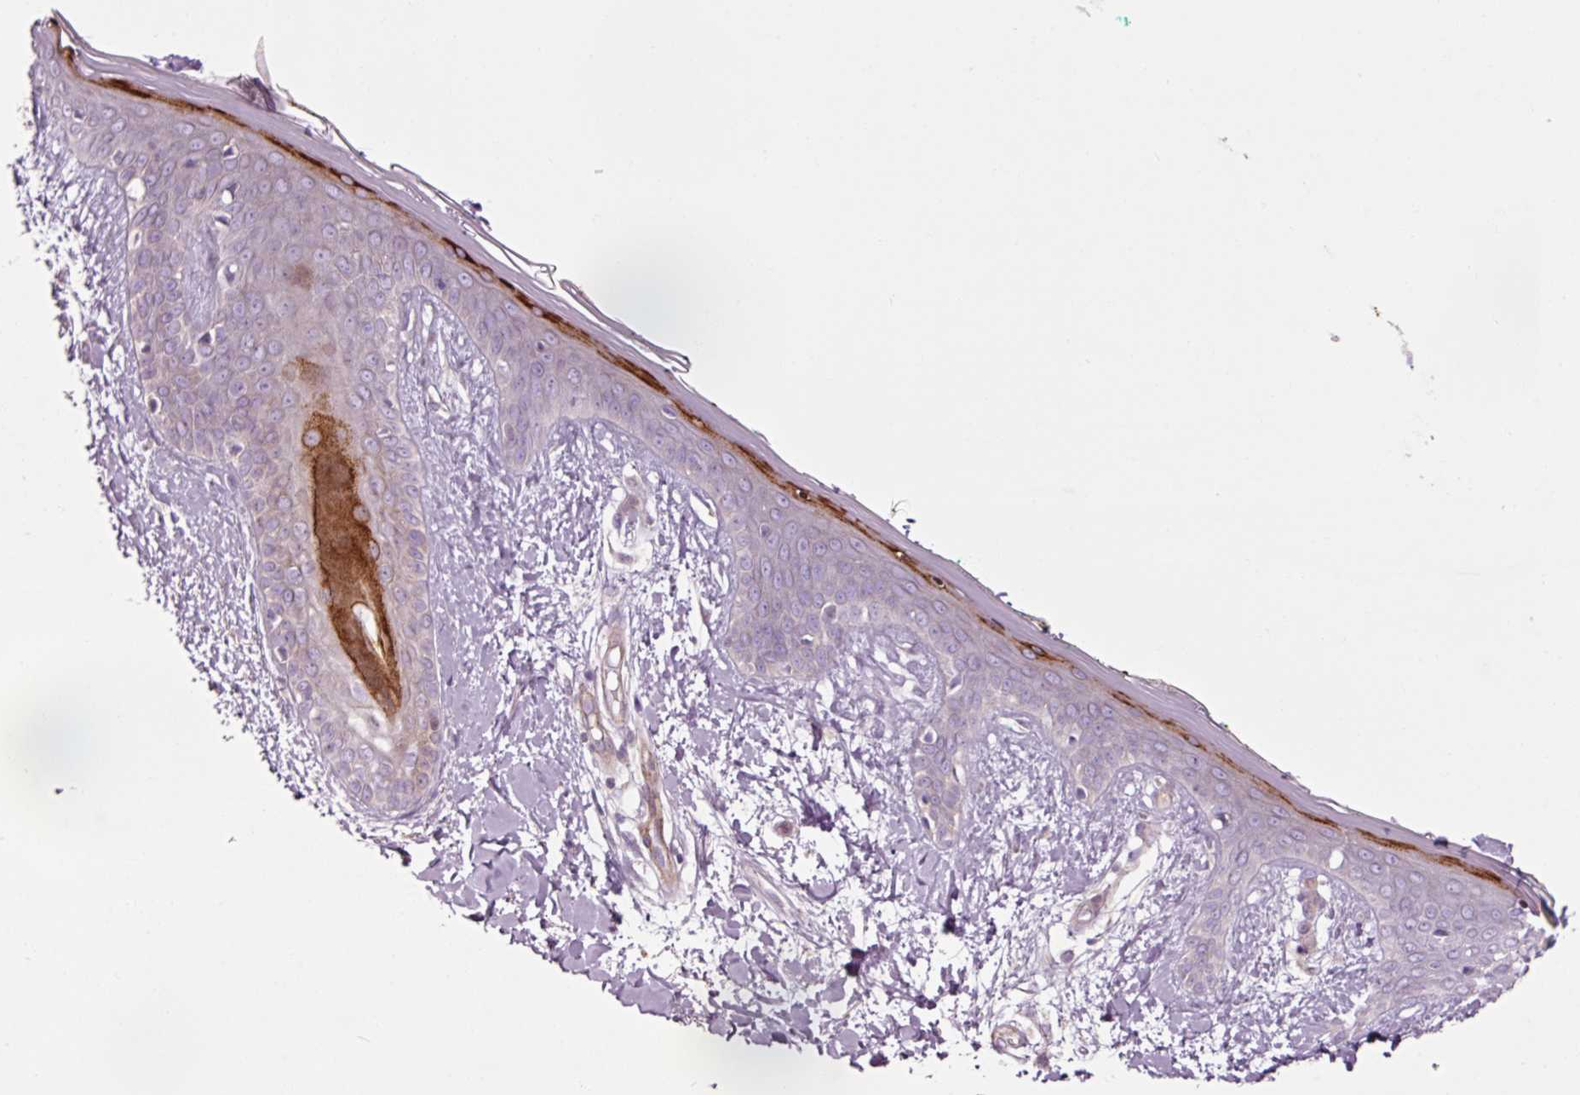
{"staining": {"intensity": "negative", "quantity": "none", "location": "none"}, "tissue": "skin", "cell_type": "Fibroblasts", "image_type": "normal", "snomed": [{"axis": "morphology", "description": "Normal tissue, NOS"}, {"axis": "topography", "description": "Skin"}], "caption": "Immunohistochemistry image of unremarkable skin stained for a protein (brown), which reveals no staining in fibroblasts.", "gene": "ANKRD20A1", "patient": {"sex": "female", "age": 34}}